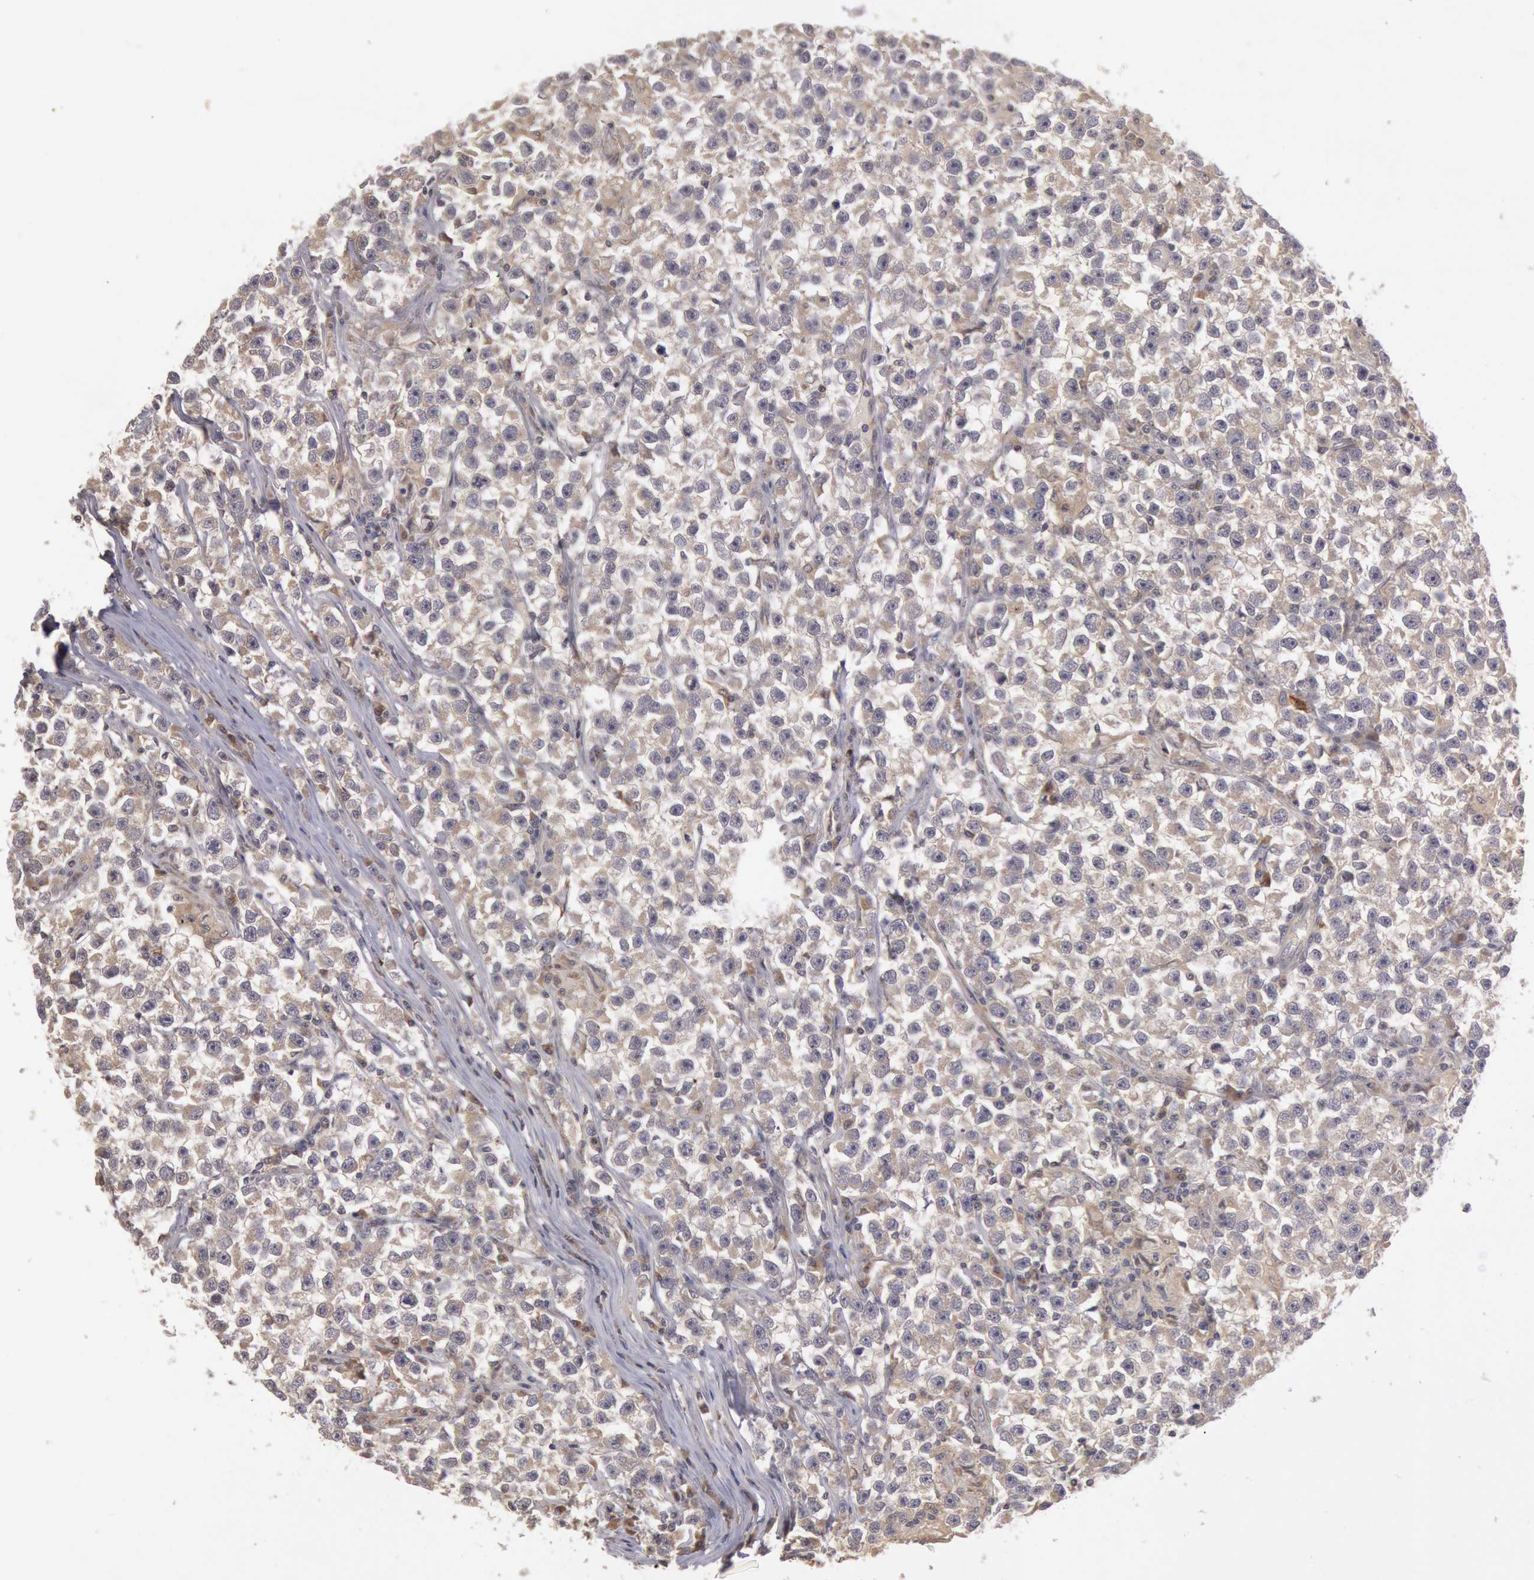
{"staining": {"intensity": "weak", "quantity": "25%-75%", "location": "cytoplasmic/membranous"}, "tissue": "testis cancer", "cell_type": "Tumor cells", "image_type": "cancer", "snomed": [{"axis": "morphology", "description": "Seminoma, NOS"}, {"axis": "topography", "description": "Testis"}], "caption": "Protein analysis of testis seminoma tissue reveals weak cytoplasmic/membranous positivity in about 25%-75% of tumor cells. (Stains: DAB (3,3'-diaminobenzidine) in brown, nuclei in blue, Microscopy: brightfield microscopy at high magnification).", "gene": "PLA2G6", "patient": {"sex": "male", "age": 33}}